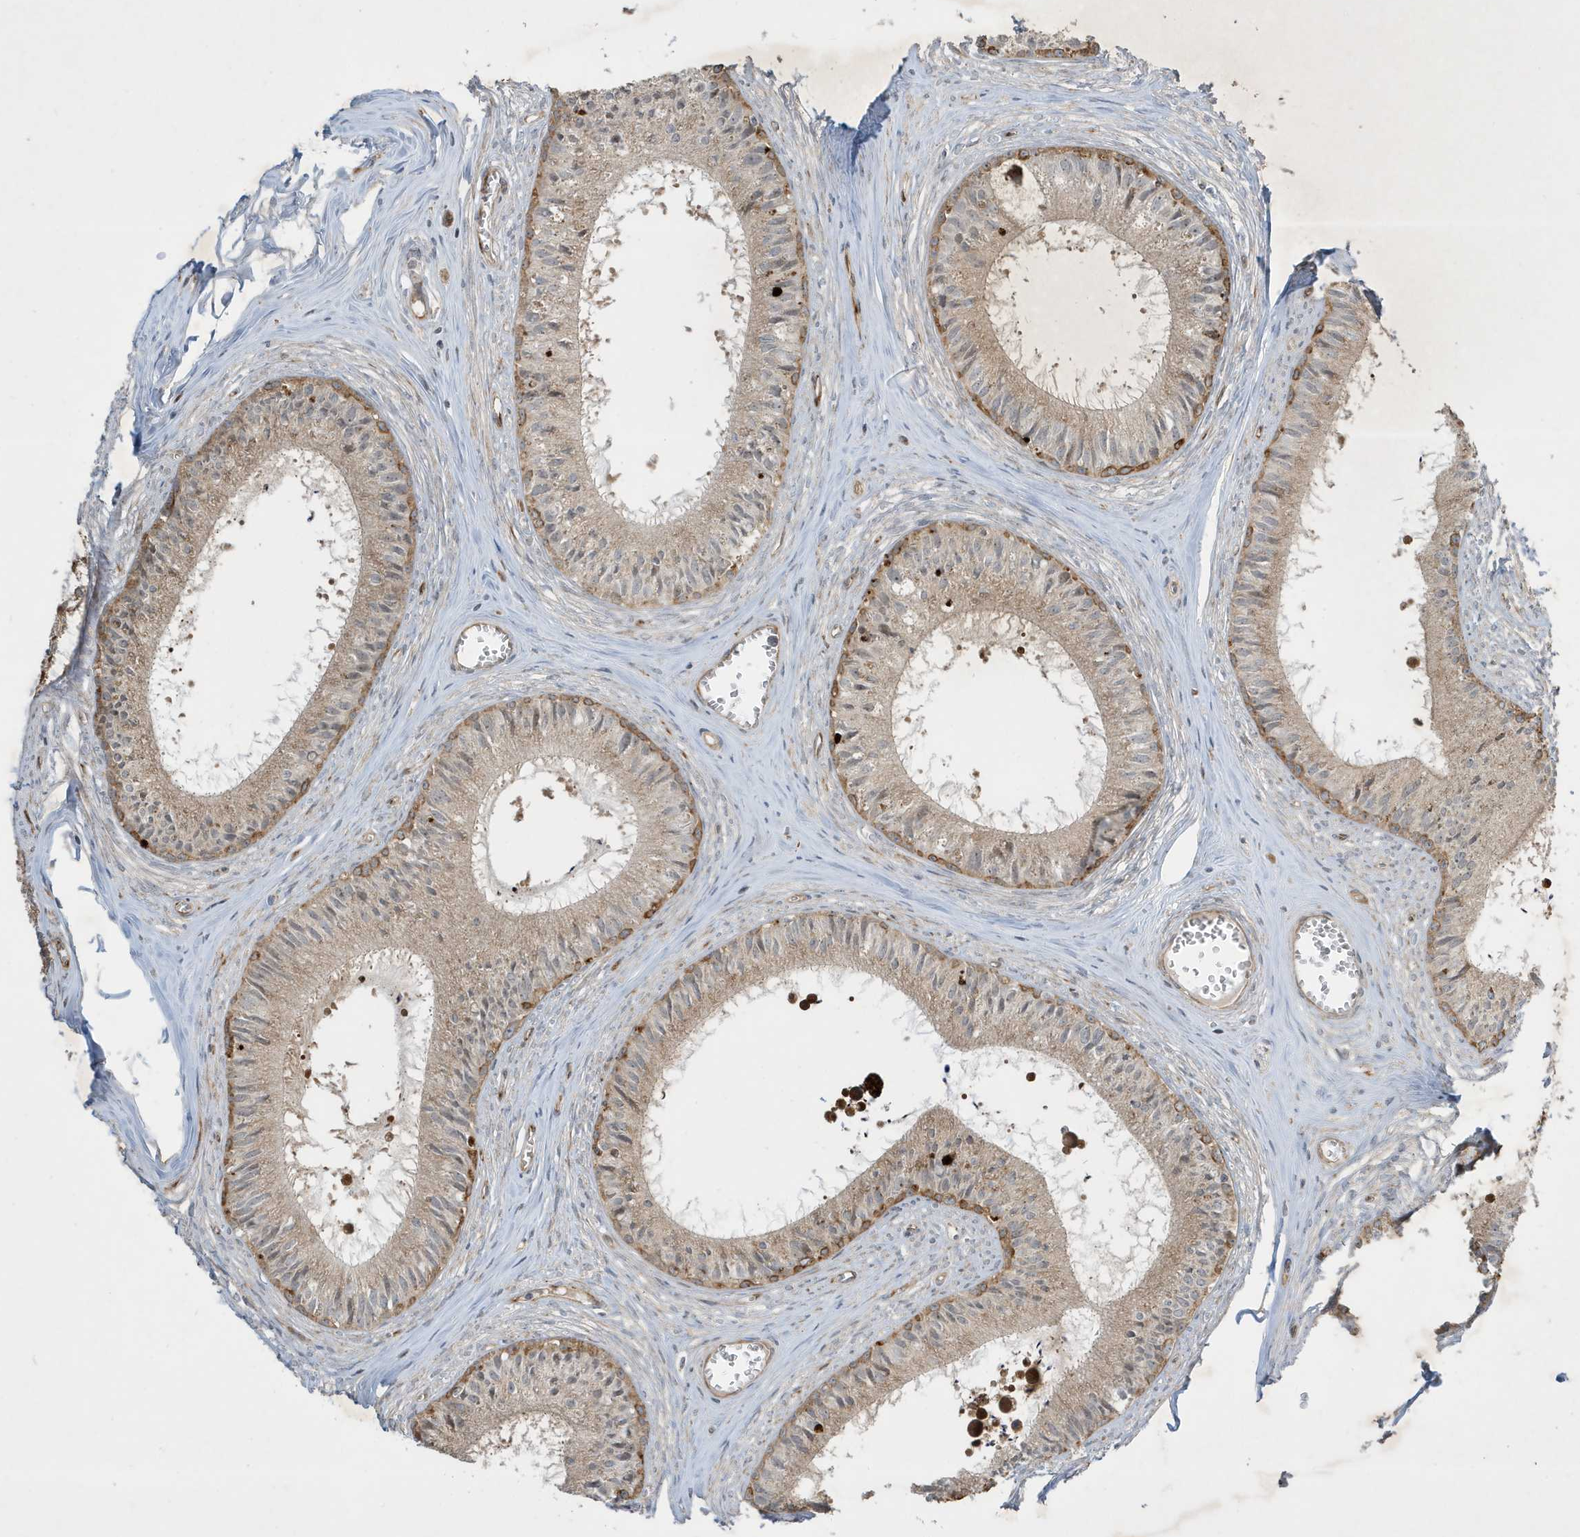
{"staining": {"intensity": "strong", "quantity": "<25%", "location": "cytoplasmic/membranous"}, "tissue": "epididymis", "cell_type": "Glandular cells", "image_type": "normal", "snomed": [{"axis": "morphology", "description": "Normal tissue, NOS"}, {"axis": "topography", "description": "Epididymis"}], "caption": "Glandular cells demonstrate strong cytoplasmic/membranous expression in approximately <25% of cells in normal epididymis.", "gene": "IFT57", "patient": {"sex": "male", "age": 36}}